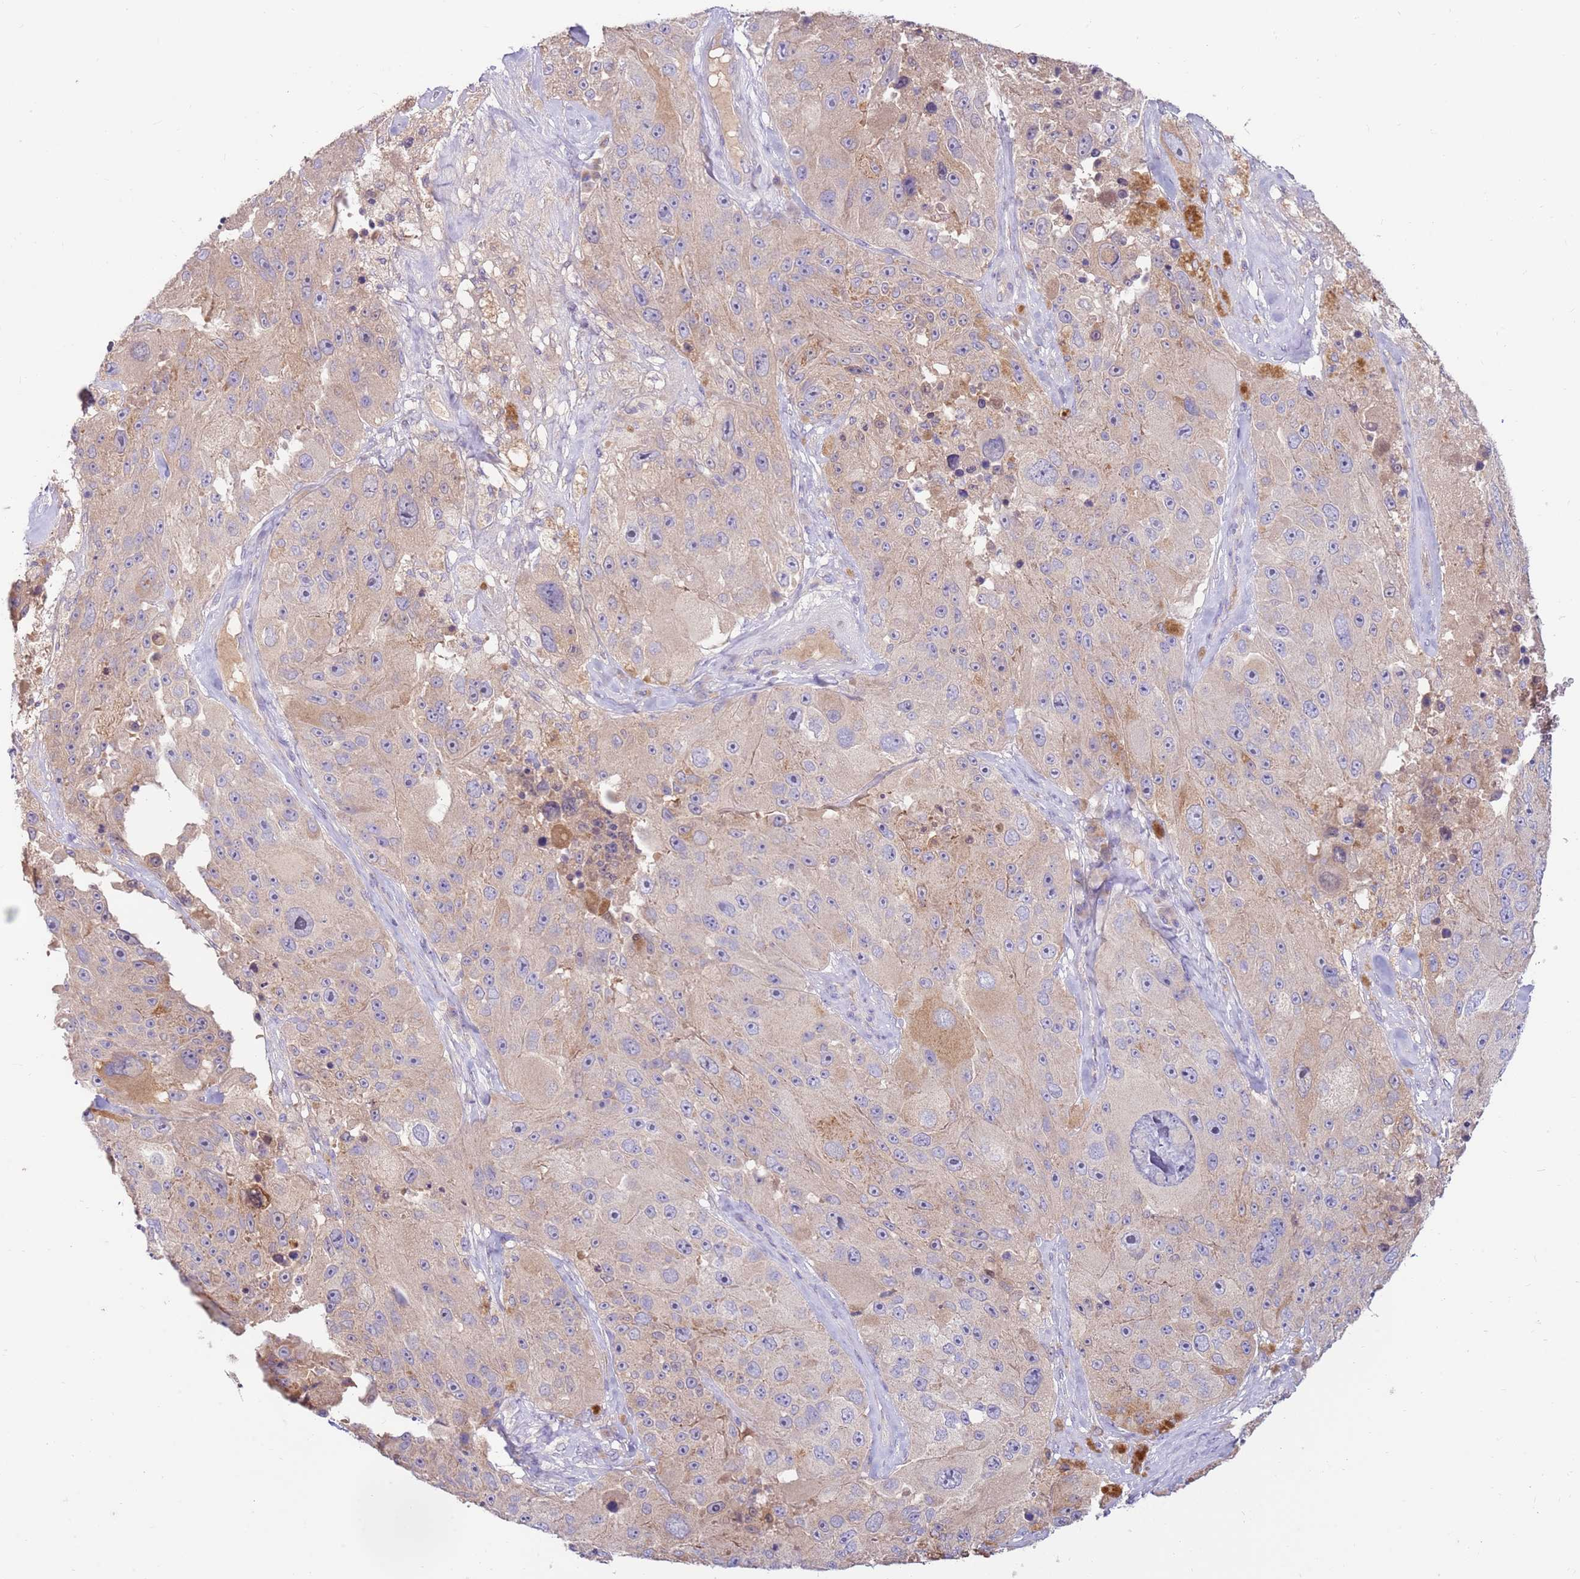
{"staining": {"intensity": "negative", "quantity": "none", "location": "none"}, "tissue": "melanoma", "cell_type": "Tumor cells", "image_type": "cancer", "snomed": [{"axis": "morphology", "description": "Malignant melanoma, Metastatic site"}, {"axis": "topography", "description": "Lymph node"}], "caption": "This is an IHC histopathology image of human malignant melanoma (metastatic site). There is no expression in tumor cells.", "gene": "SLC44A4", "patient": {"sex": "male", "age": 62}}